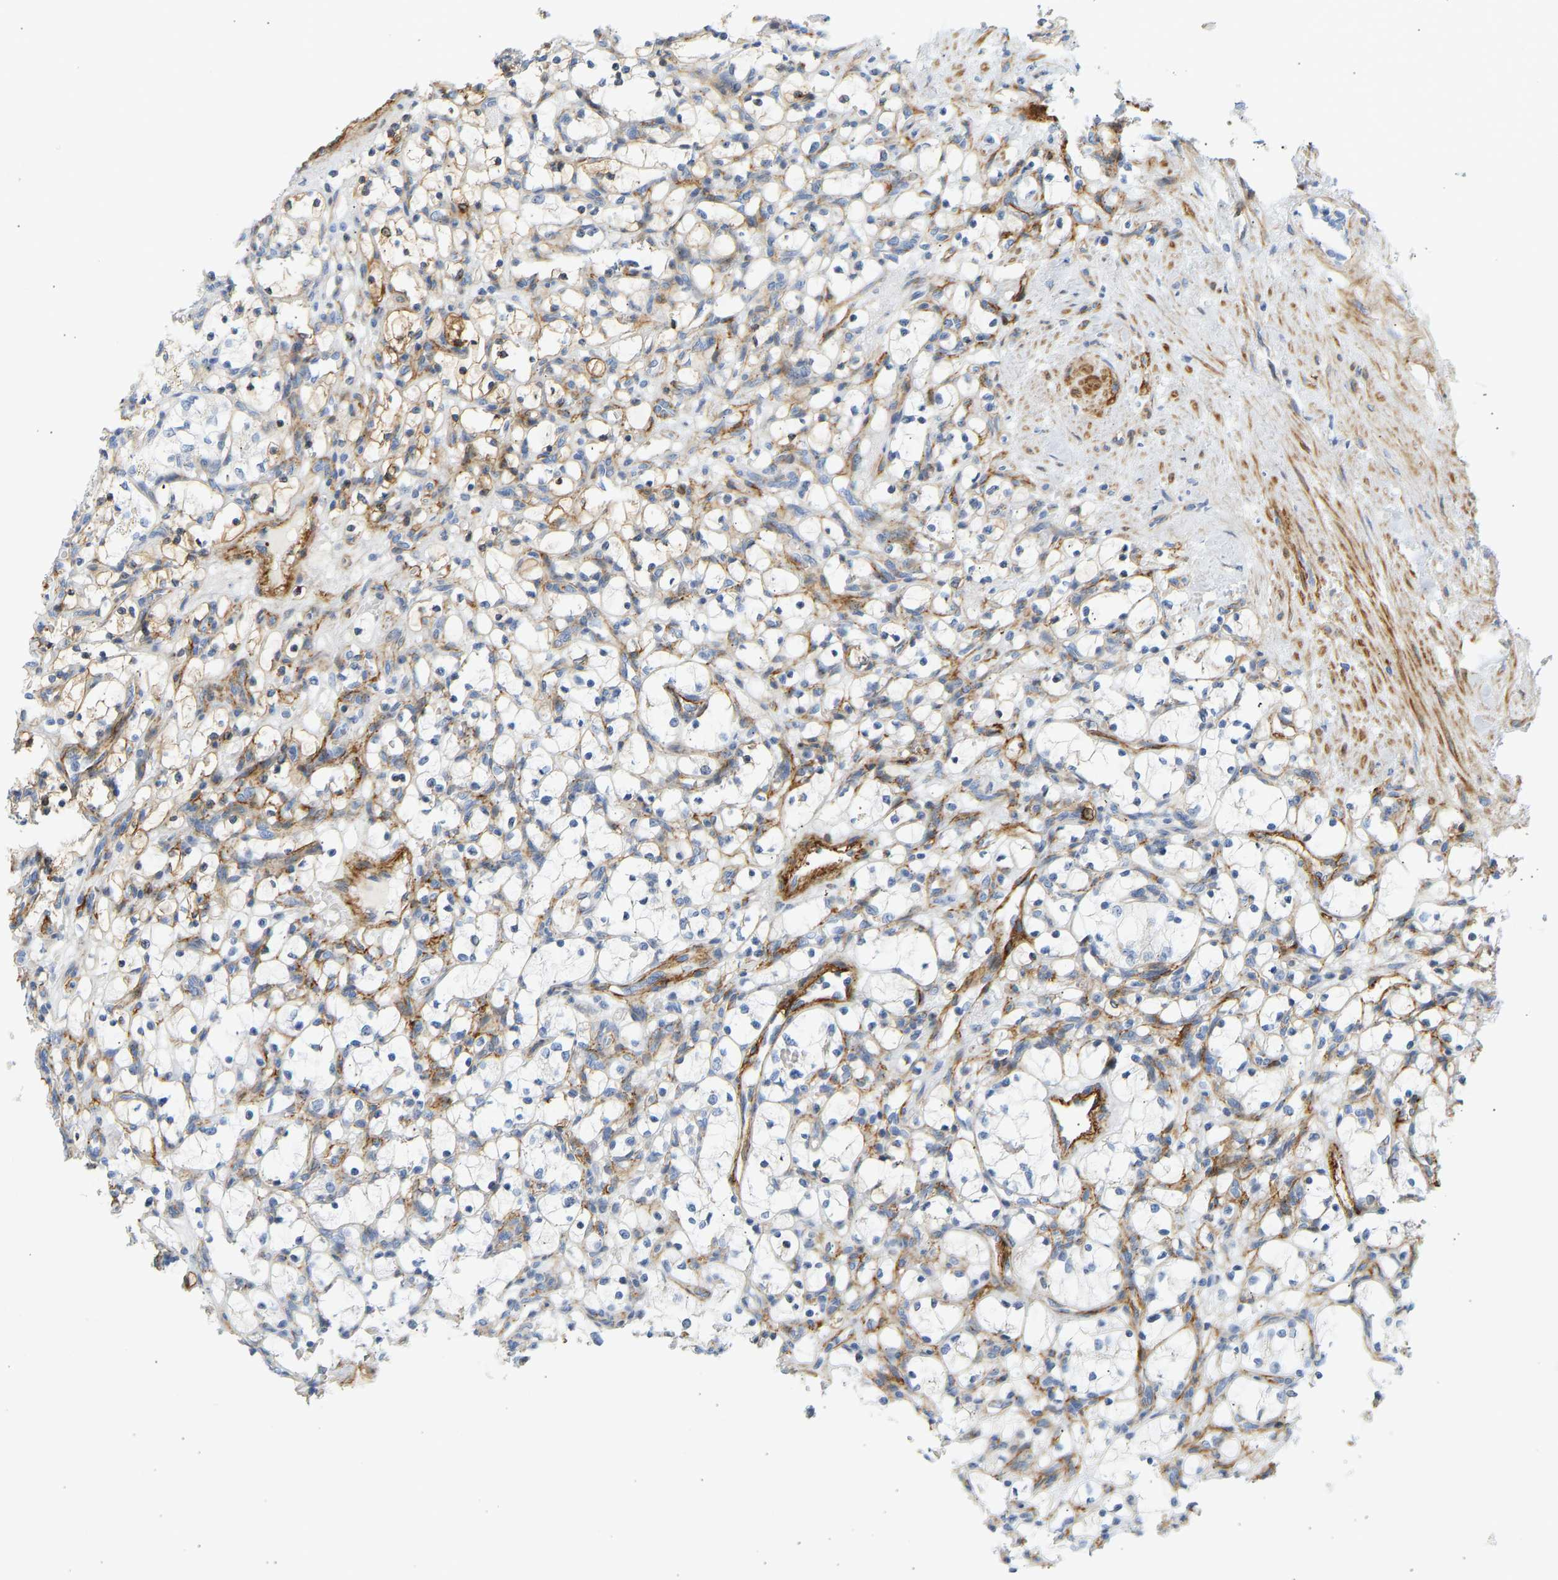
{"staining": {"intensity": "negative", "quantity": "none", "location": "none"}, "tissue": "renal cancer", "cell_type": "Tumor cells", "image_type": "cancer", "snomed": [{"axis": "morphology", "description": "Adenocarcinoma, NOS"}, {"axis": "topography", "description": "Kidney"}], "caption": "This is a photomicrograph of immunohistochemistry (IHC) staining of renal adenocarcinoma, which shows no staining in tumor cells.", "gene": "SLC30A7", "patient": {"sex": "female", "age": 69}}